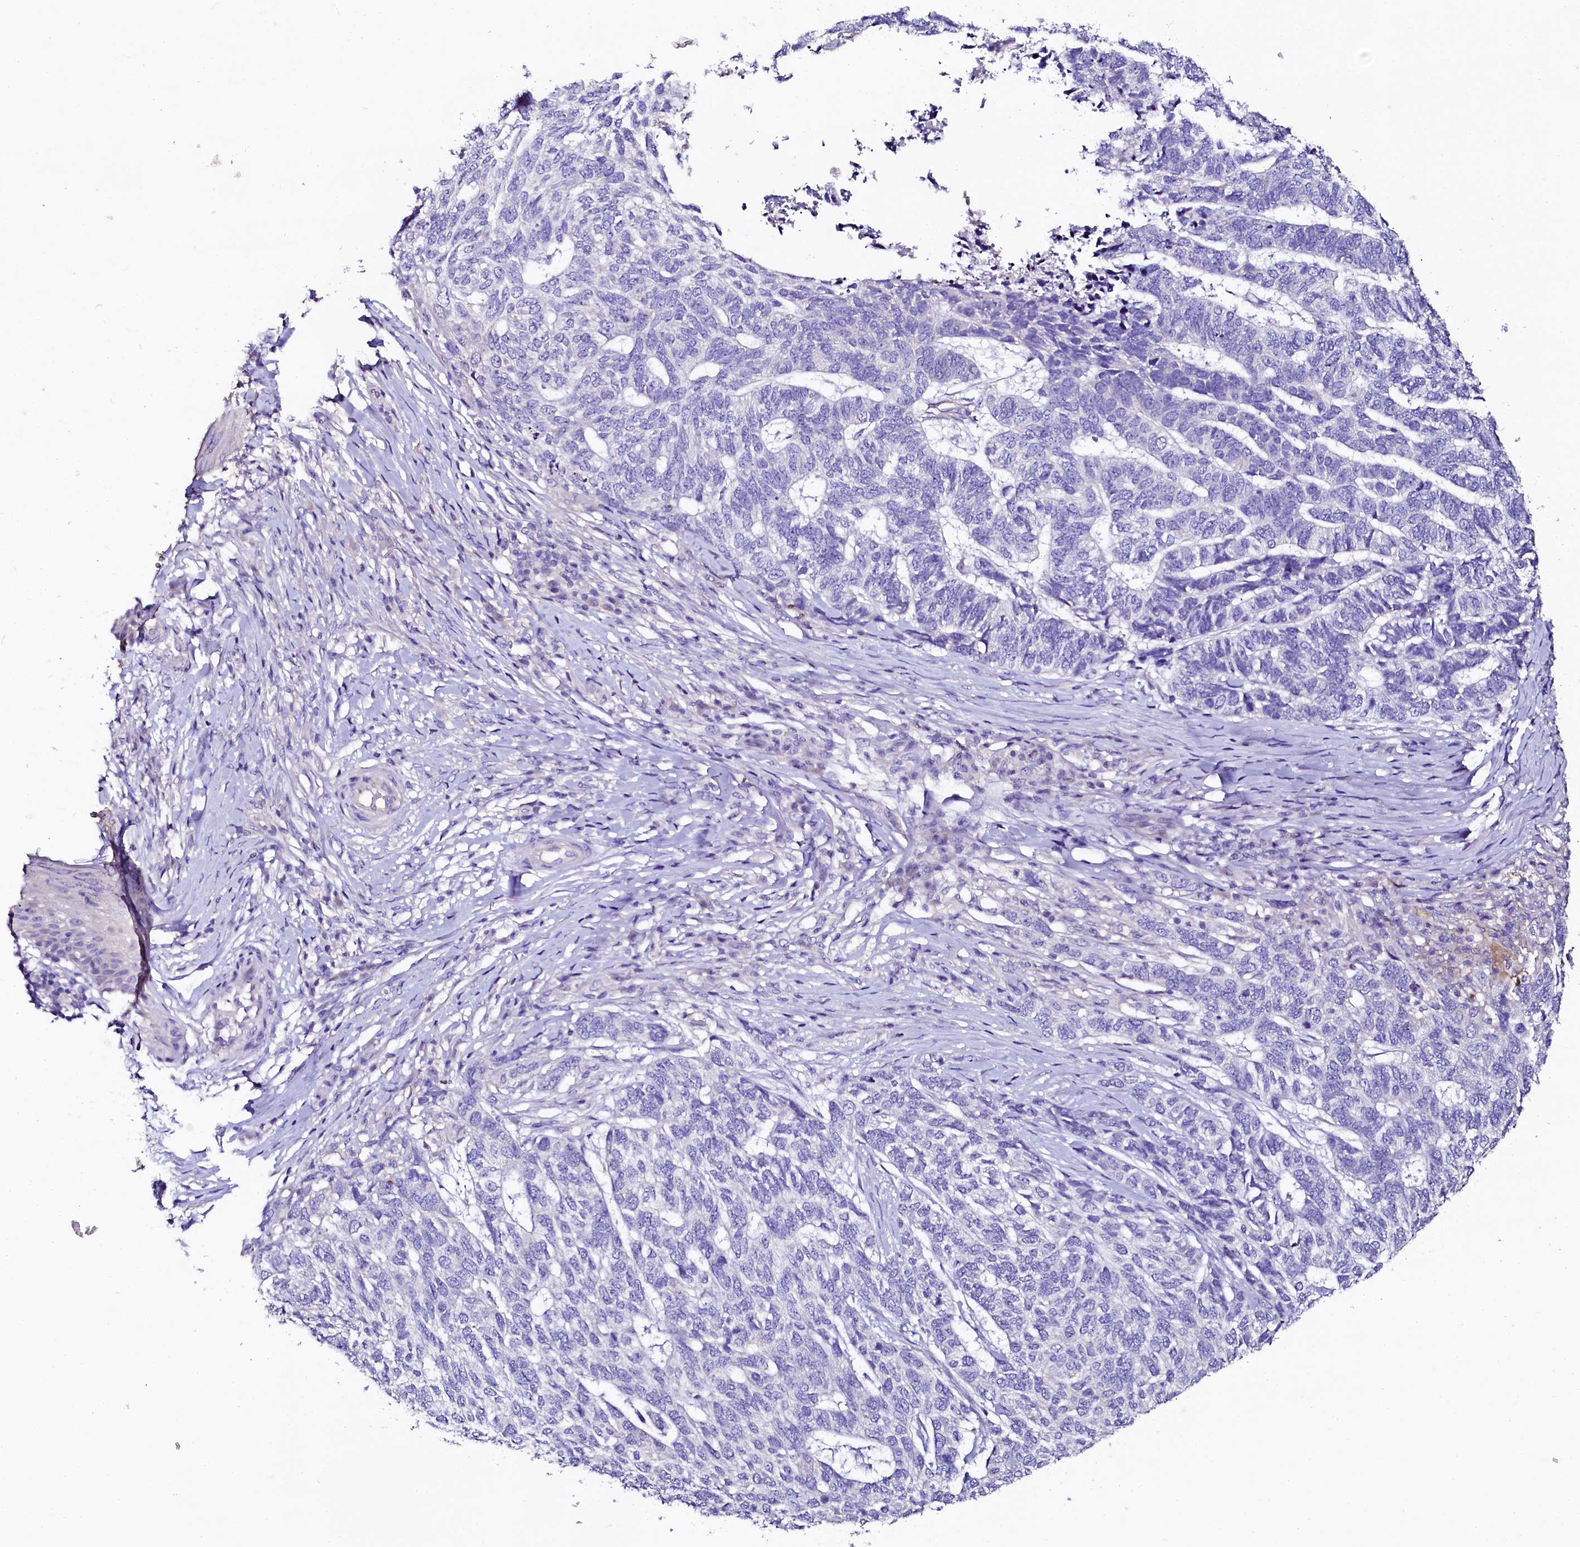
{"staining": {"intensity": "negative", "quantity": "none", "location": "none"}, "tissue": "skin cancer", "cell_type": "Tumor cells", "image_type": "cancer", "snomed": [{"axis": "morphology", "description": "Basal cell carcinoma"}, {"axis": "topography", "description": "Skin"}], "caption": "Skin cancer (basal cell carcinoma) was stained to show a protein in brown. There is no significant positivity in tumor cells. The staining was performed using DAB to visualize the protein expression in brown, while the nuclei were stained in blue with hematoxylin (Magnification: 20x).", "gene": "NAA16", "patient": {"sex": "female", "age": 65}}